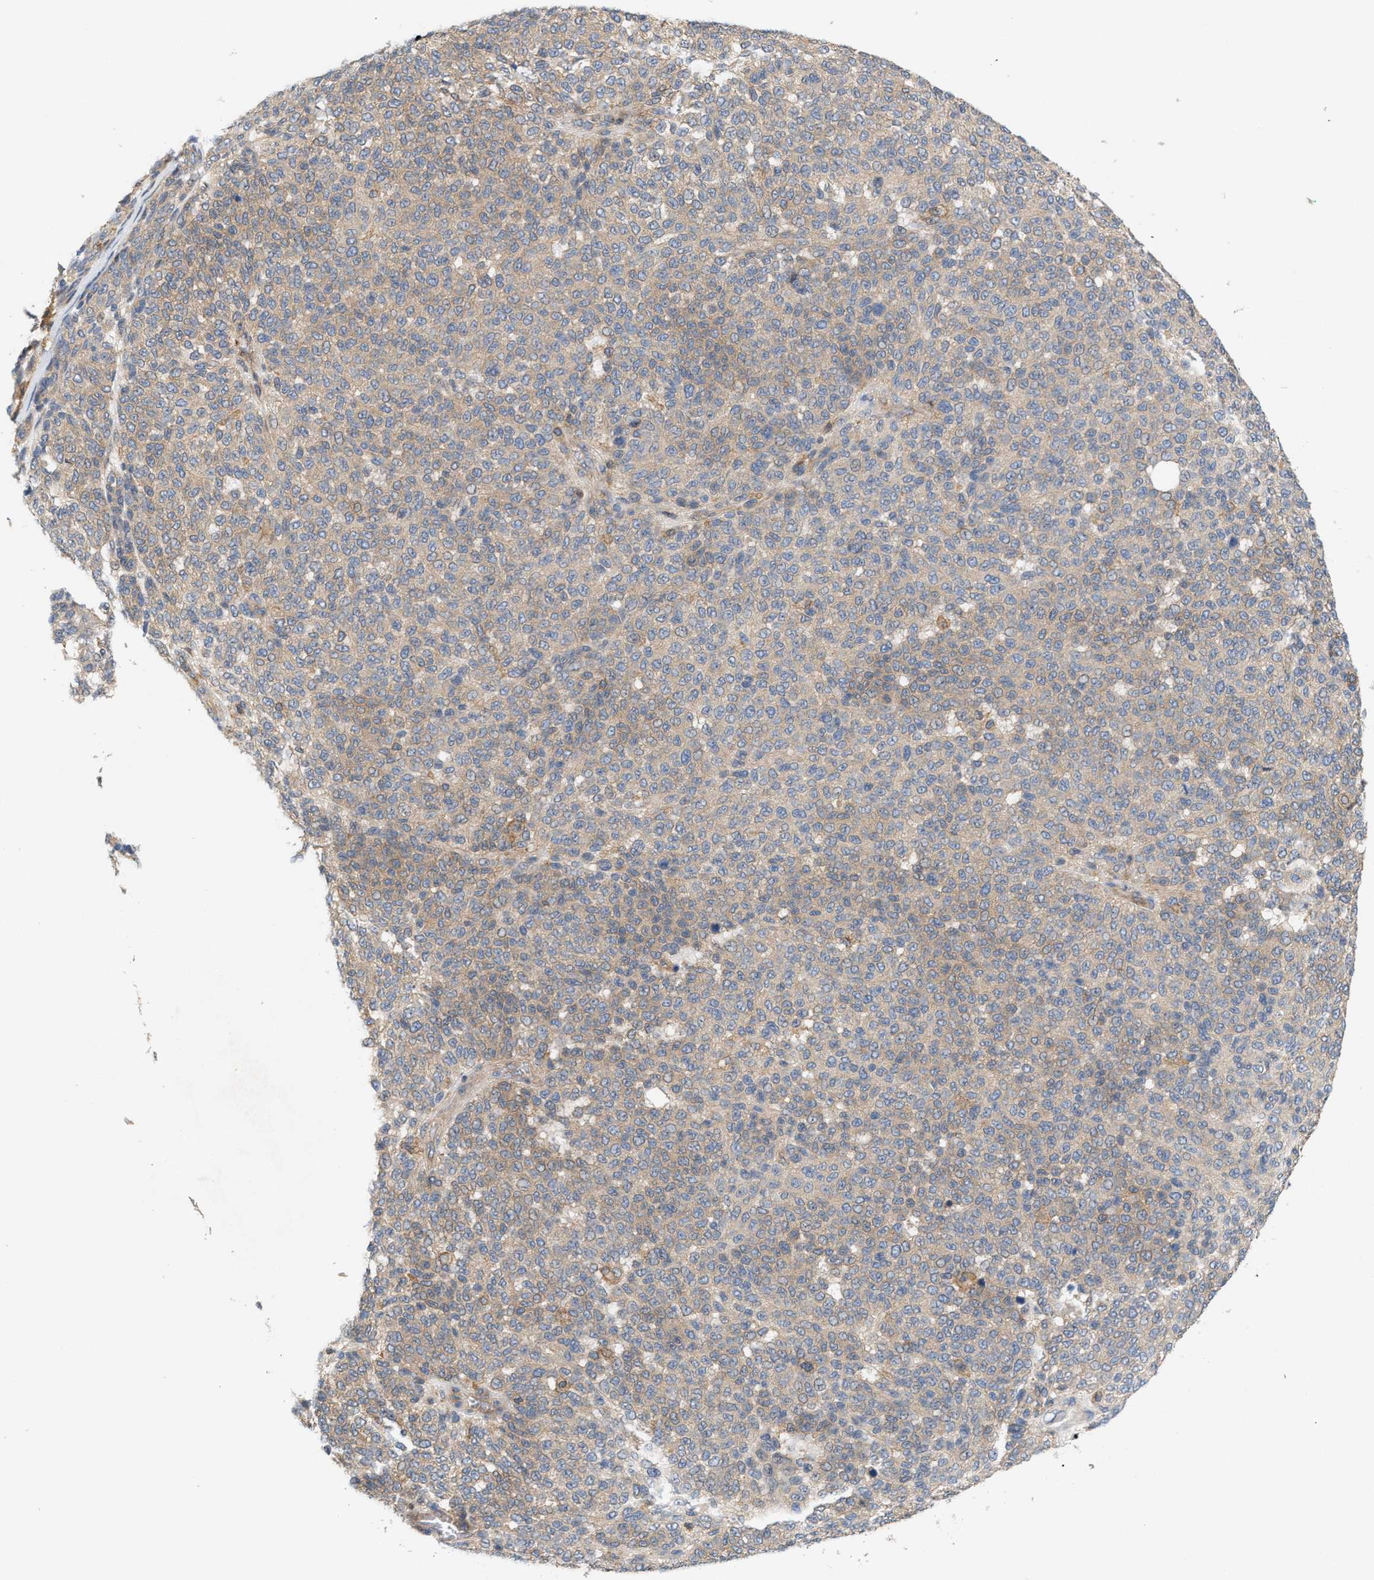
{"staining": {"intensity": "weak", "quantity": ">75%", "location": "cytoplasmic/membranous"}, "tissue": "melanoma", "cell_type": "Tumor cells", "image_type": "cancer", "snomed": [{"axis": "morphology", "description": "Malignant melanoma, NOS"}, {"axis": "topography", "description": "Skin"}], "caption": "About >75% of tumor cells in human melanoma exhibit weak cytoplasmic/membranous protein expression as visualized by brown immunohistochemical staining.", "gene": "DBNL", "patient": {"sex": "male", "age": 59}}